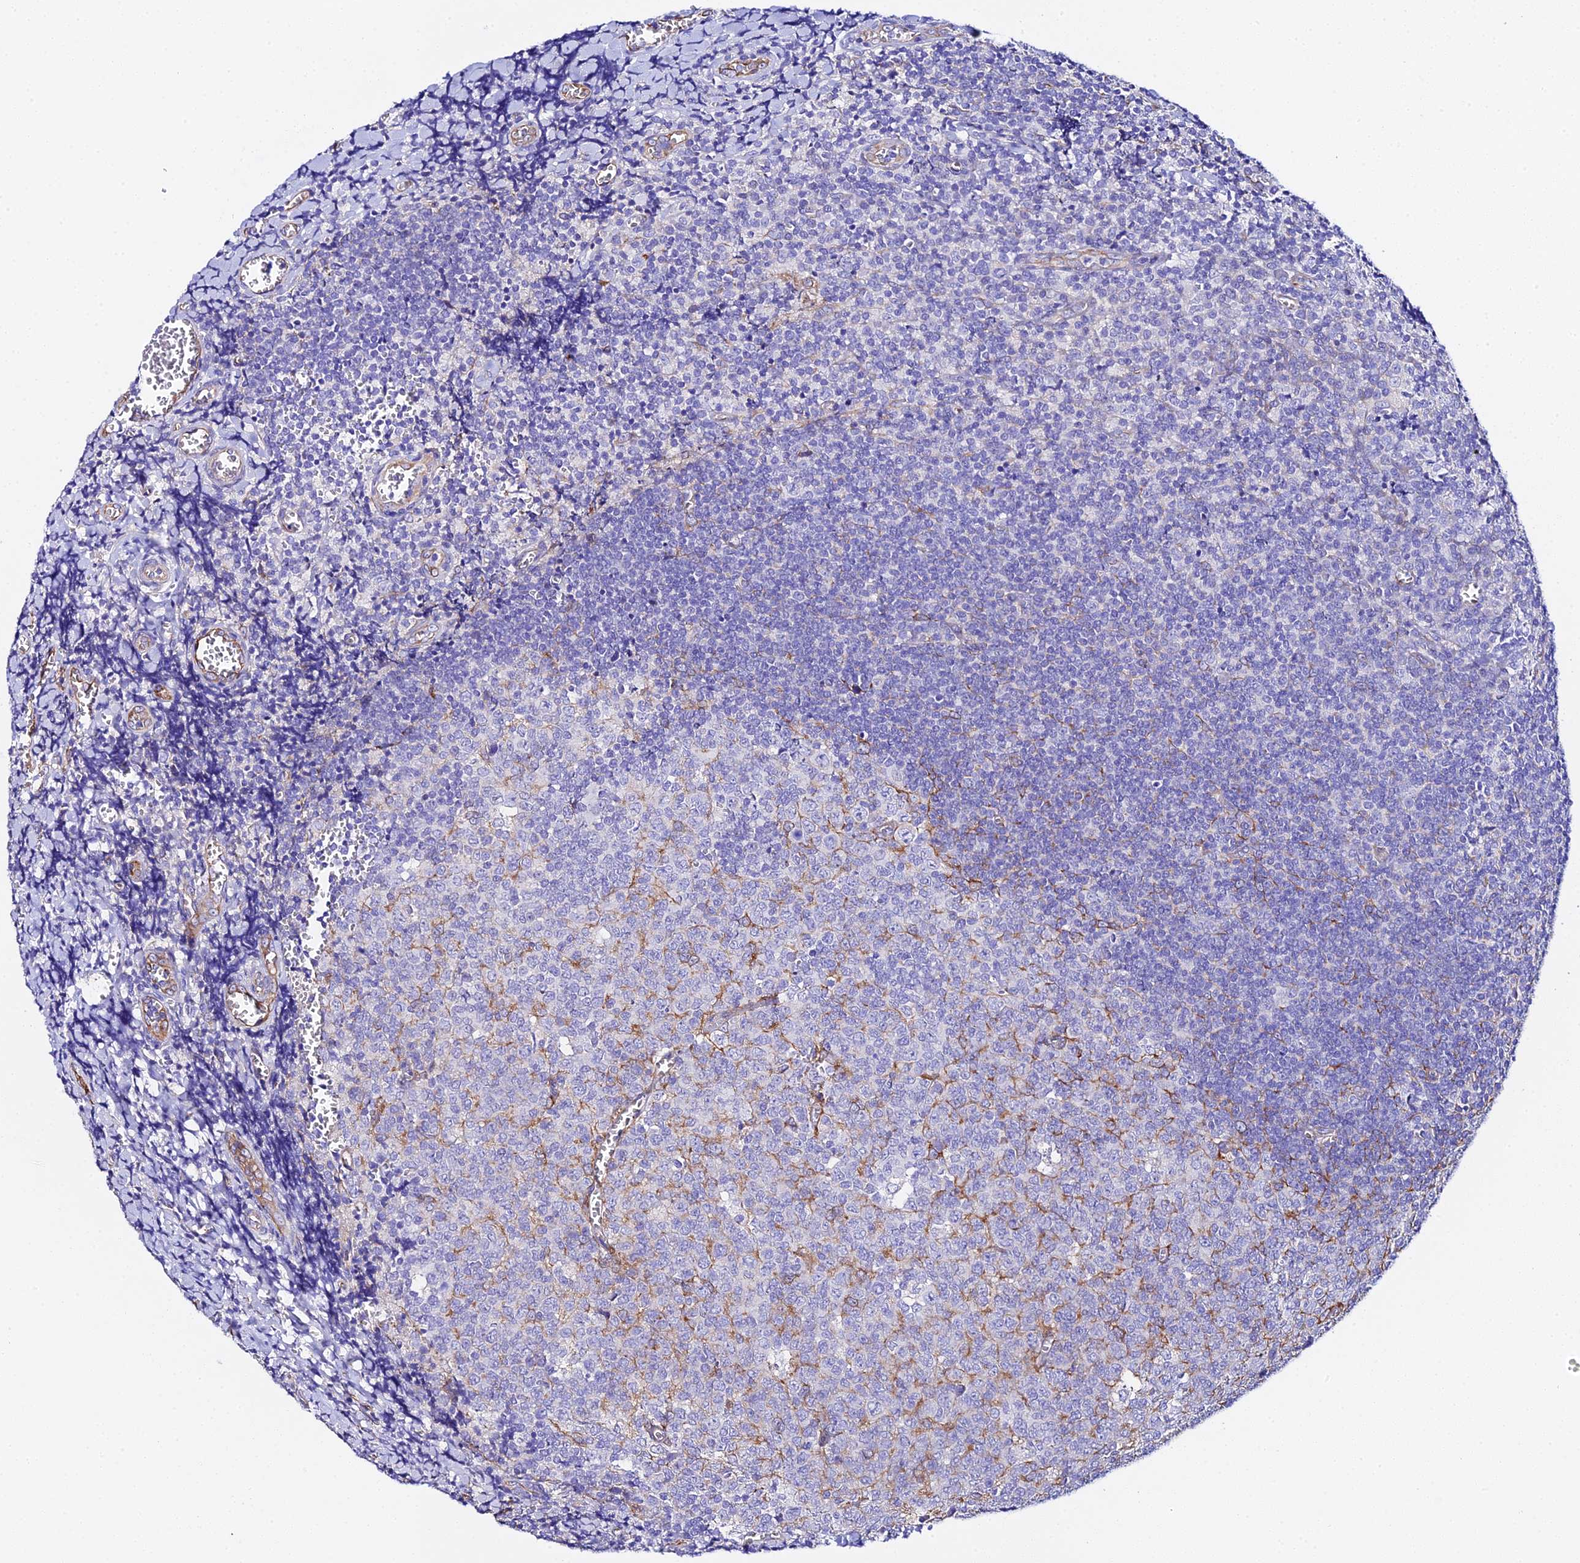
{"staining": {"intensity": "weak", "quantity": "<25%", "location": "cytoplasmic/membranous"}, "tissue": "tonsil", "cell_type": "Germinal center cells", "image_type": "normal", "snomed": [{"axis": "morphology", "description": "Normal tissue, NOS"}, {"axis": "topography", "description": "Tonsil"}], "caption": "IHC histopathology image of normal tonsil stained for a protein (brown), which shows no positivity in germinal center cells.", "gene": "CFAP45", "patient": {"sex": "male", "age": 27}}